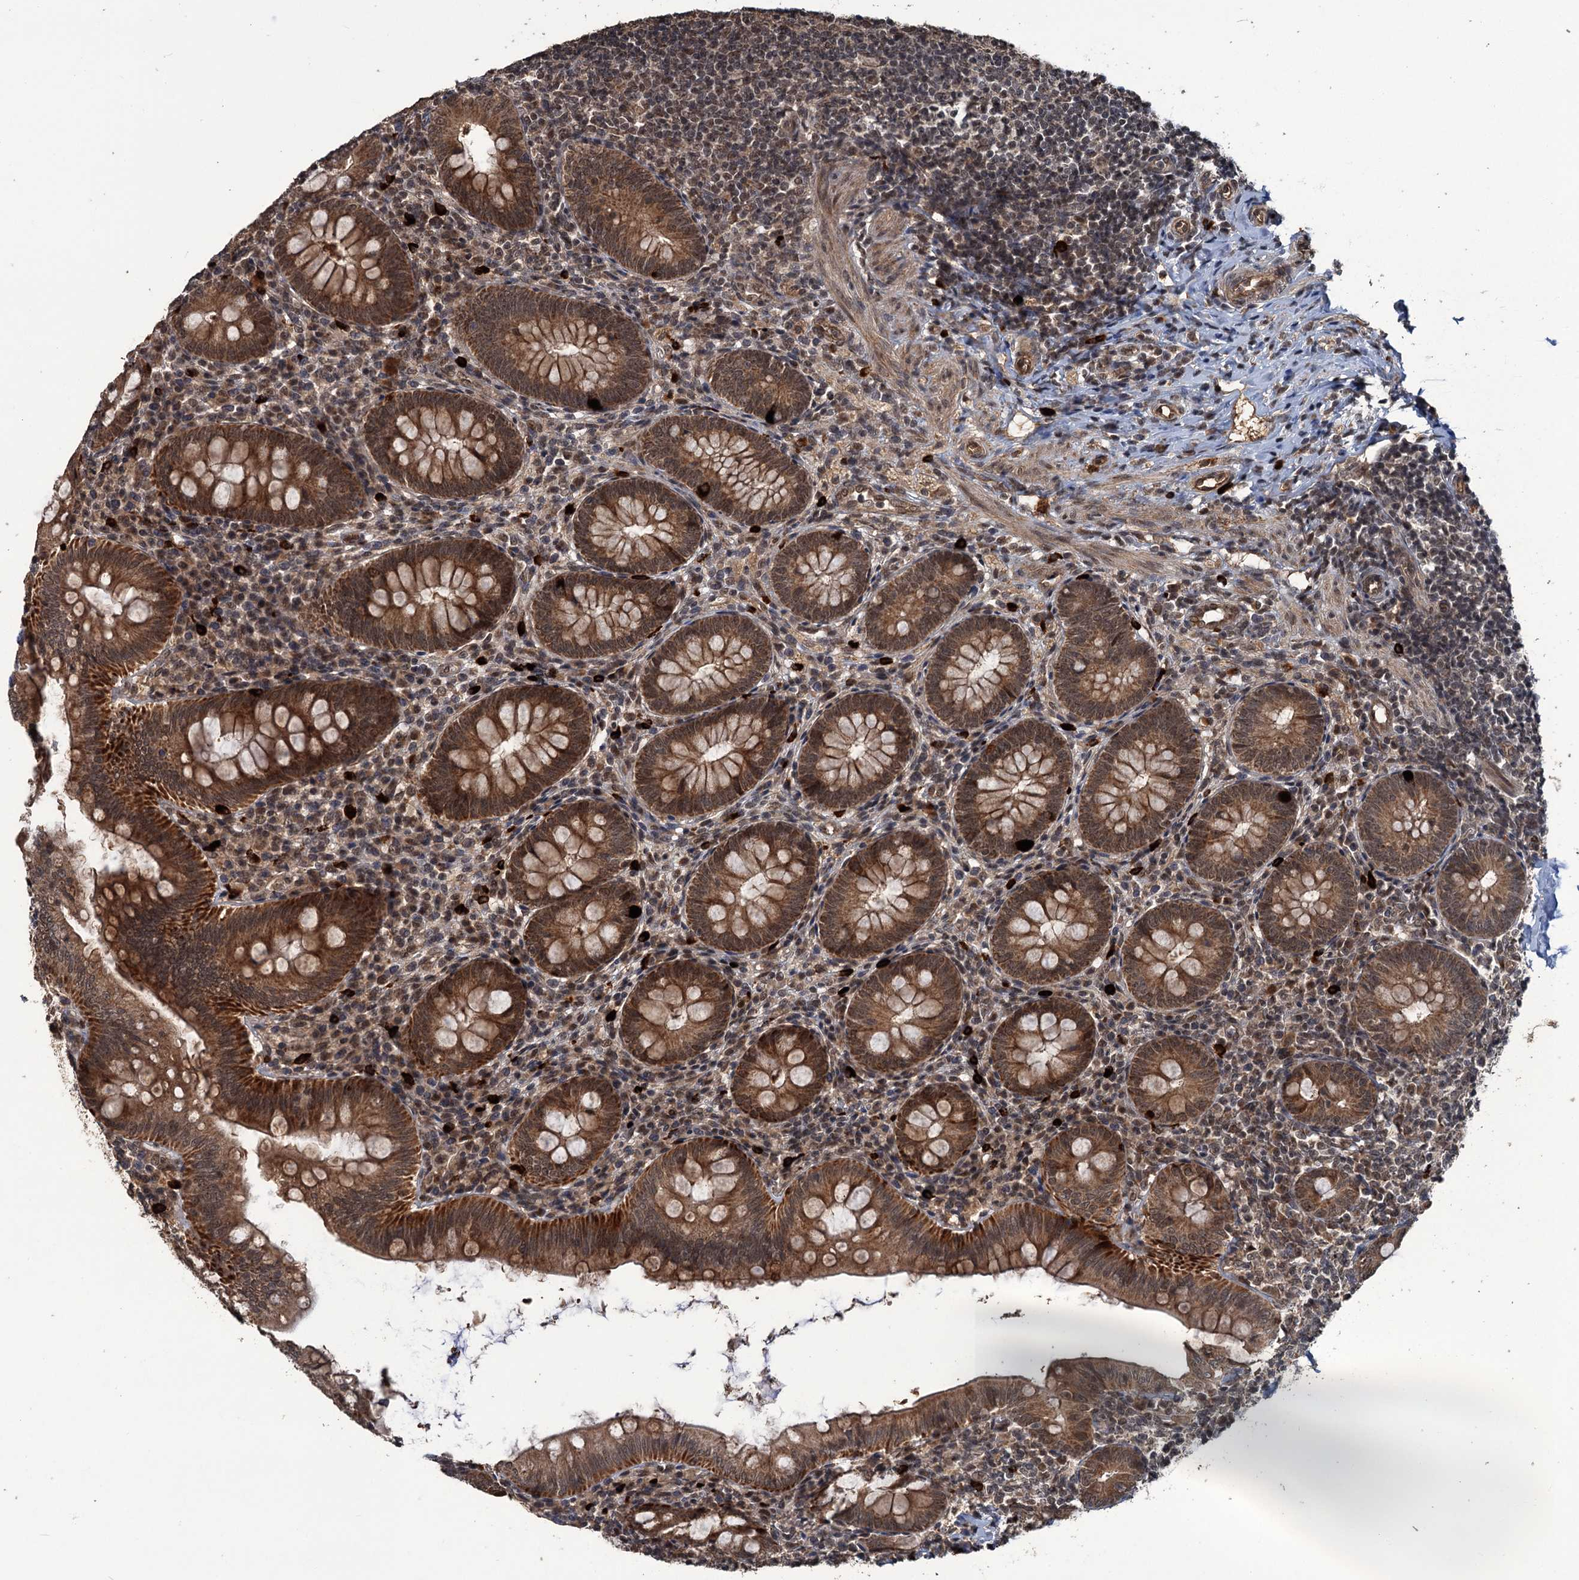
{"staining": {"intensity": "strong", "quantity": ">75%", "location": "cytoplasmic/membranous"}, "tissue": "appendix", "cell_type": "Glandular cells", "image_type": "normal", "snomed": [{"axis": "morphology", "description": "Normal tissue, NOS"}, {"axis": "topography", "description": "Appendix"}], "caption": "Strong cytoplasmic/membranous positivity is present in approximately >75% of glandular cells in benign appendix.", "gene": "KANSL2", "patient": {"sex": "male", "age": 14}}